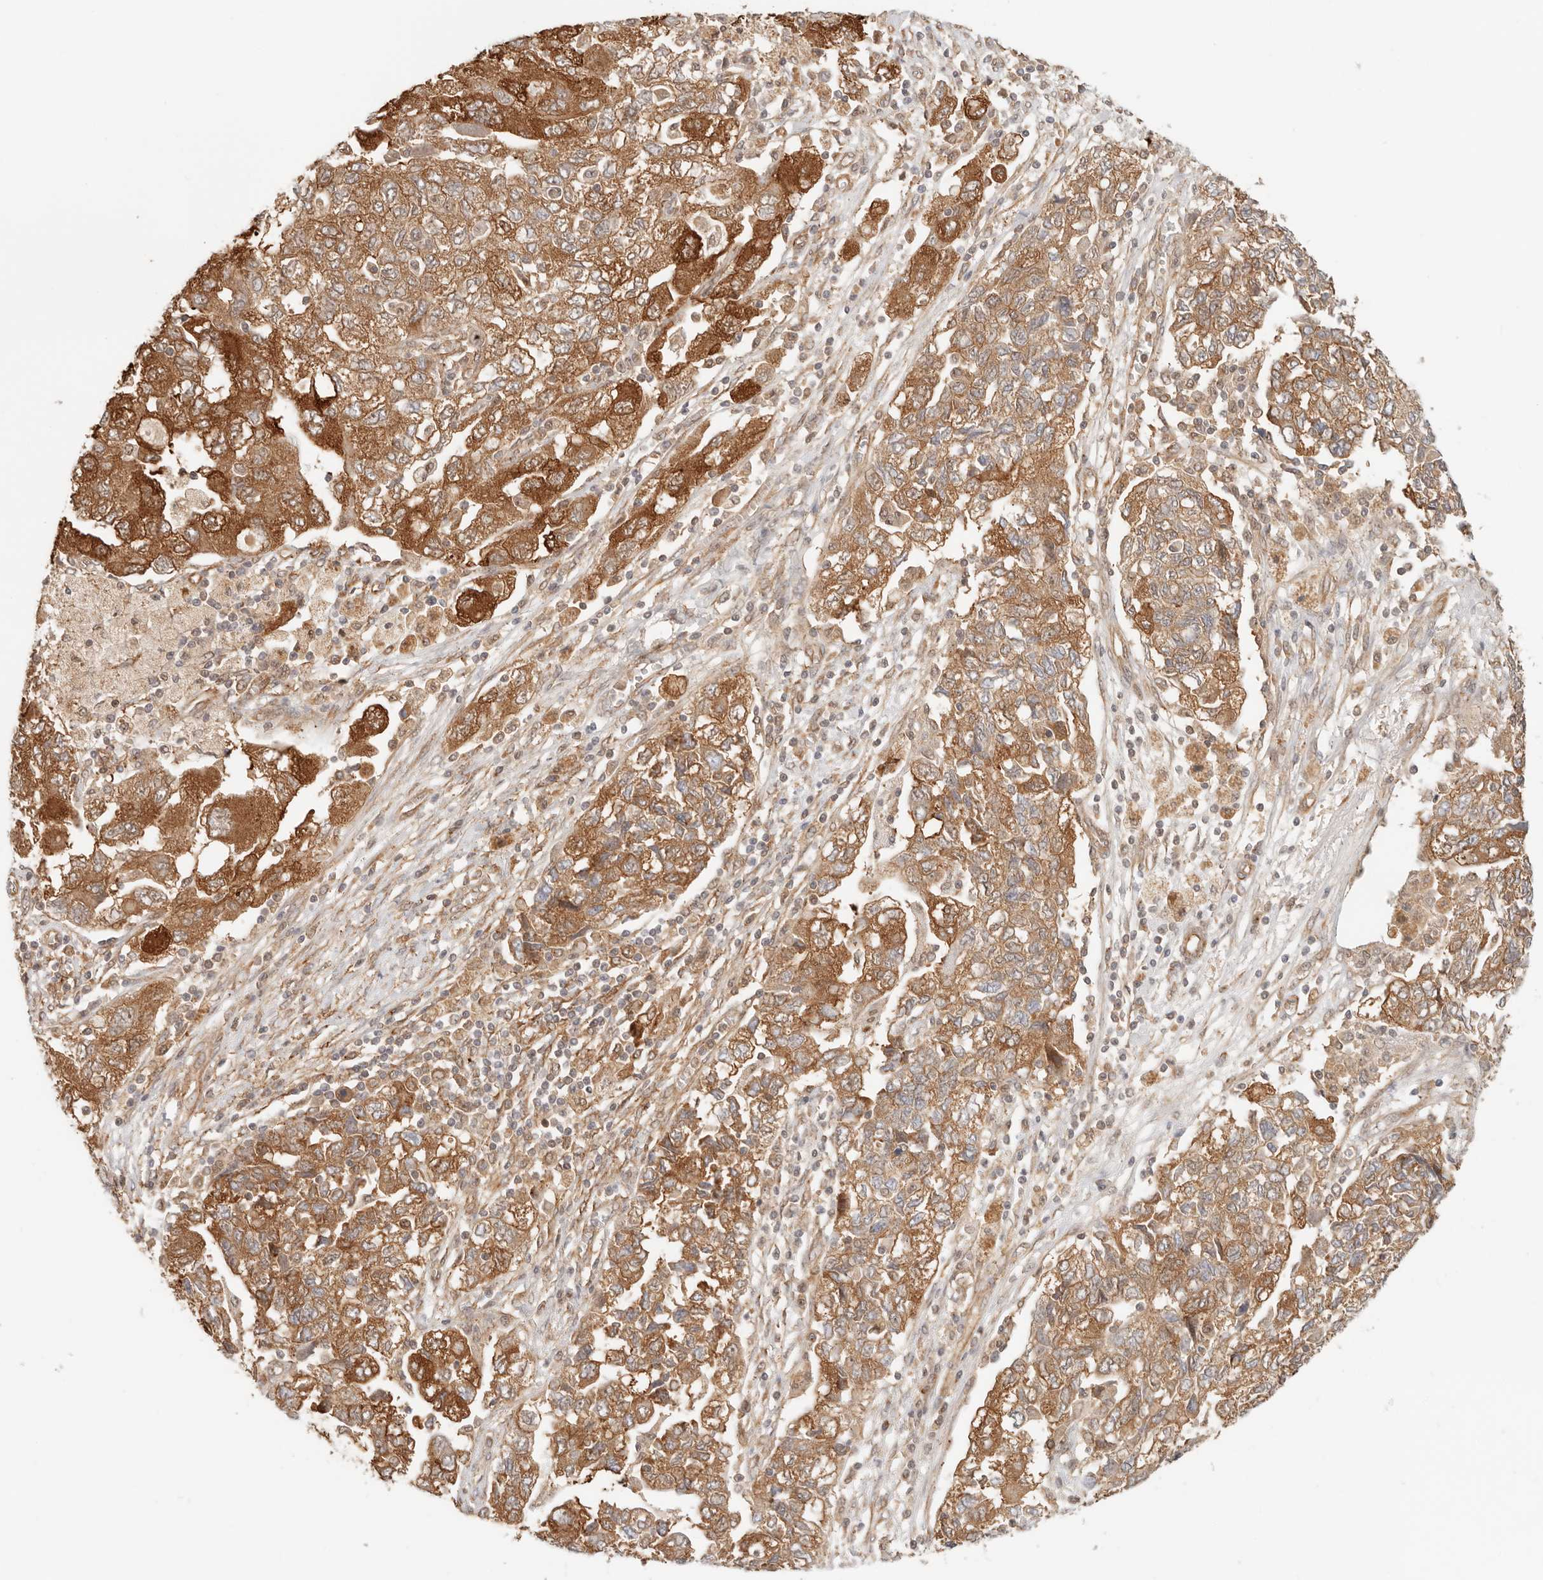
{"staining": {"intensity": "strong", "quantity": ">75%", "location": "cytoplasmic/membranous"}, "tissue": "ovarian cancer", "cell_type": "Tumor cells", "image_type": "cancer", "snomed": [{"axis": "morphology", "description": "Carcinoma, NOS"}, {"axis": "morphology", "description": "Cystadenocarcinoma, serous, NOS"}, {"axis": "topography", "description": "Ovary"}], "caption": "About >75% of tumor cells in ovarian cancer reveal strong cytoplasmic/membranous protein staining as visualized by brown immunohistochemical staining.", "gene": "HEXD", "patient": {"sex": "female", "age": 69}}